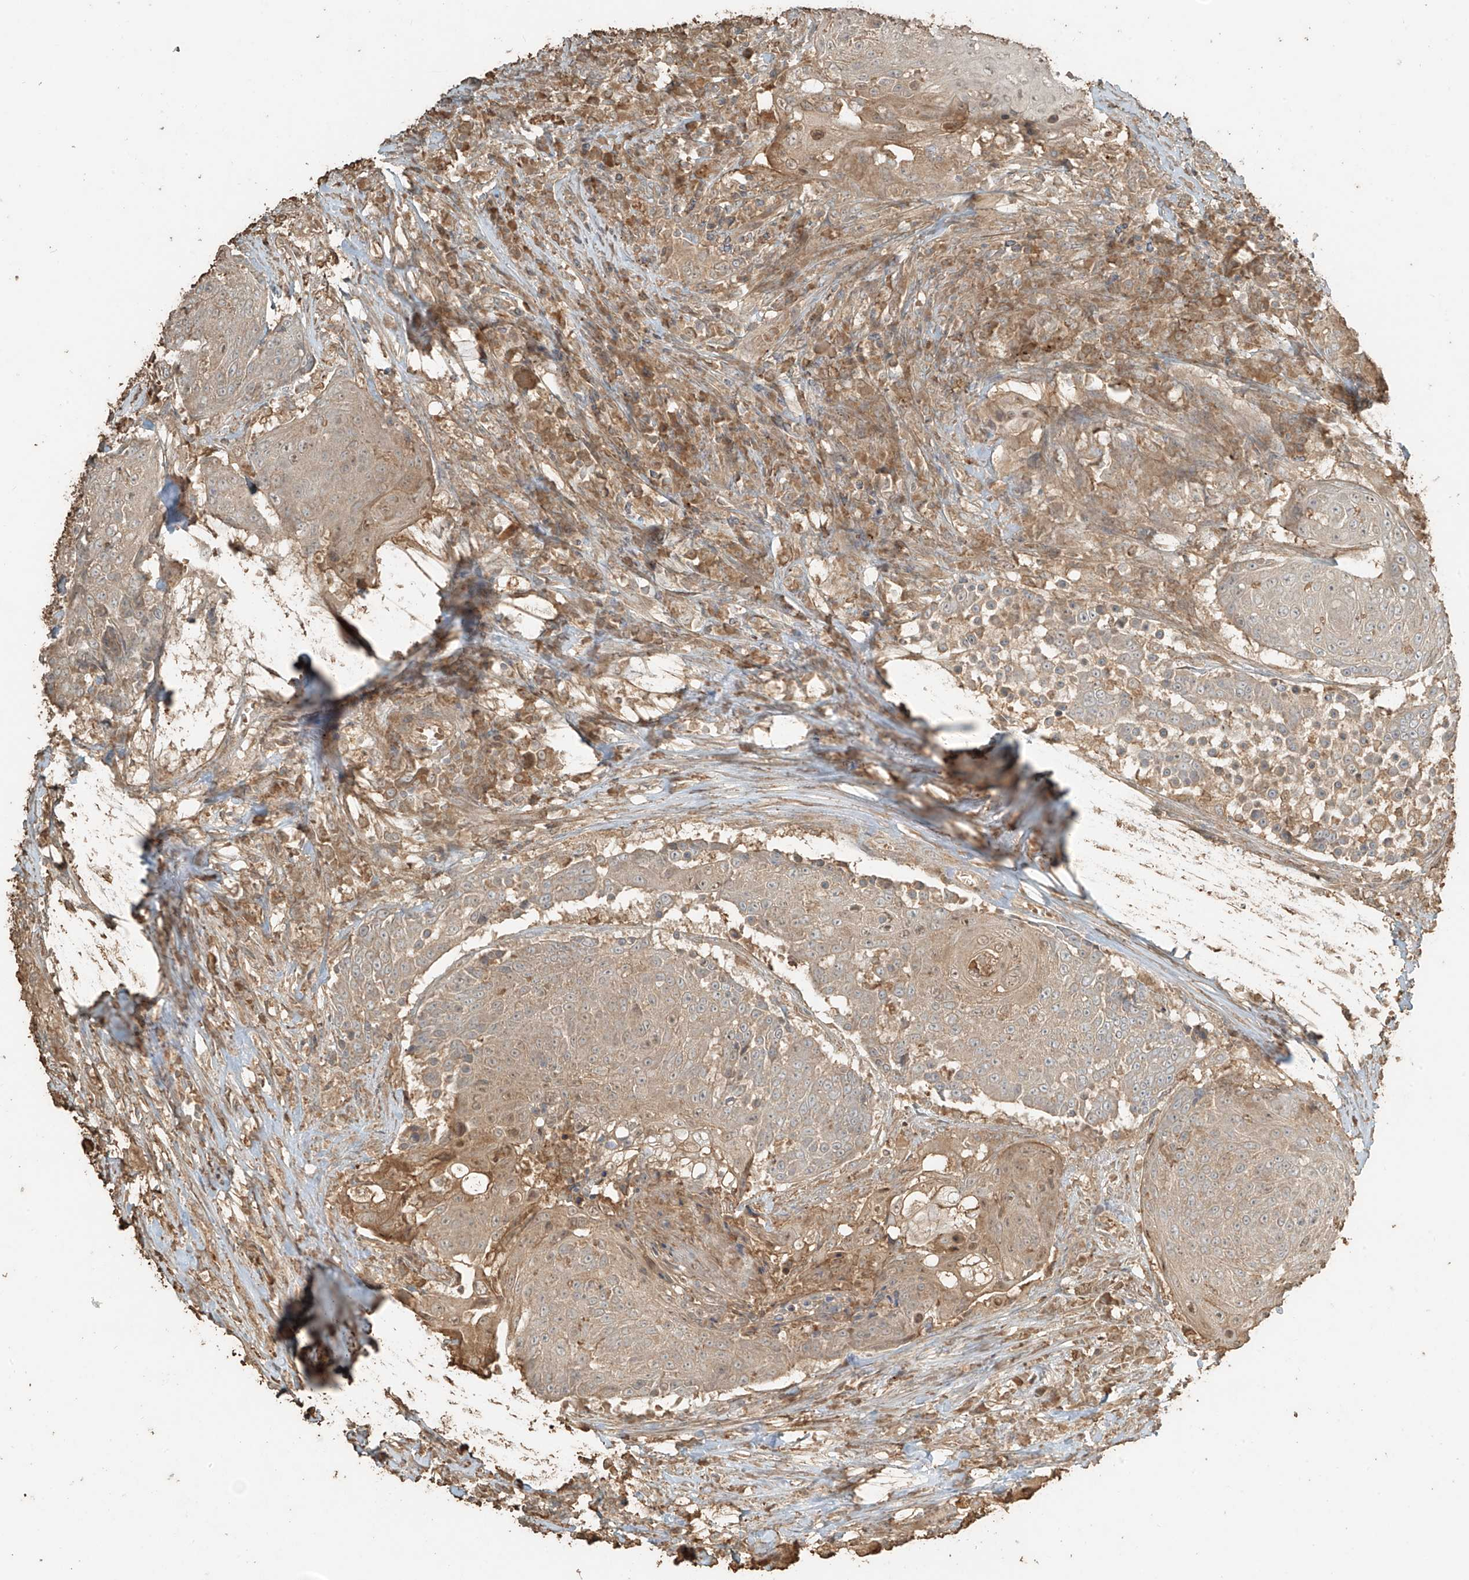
{"staining": {"intensity": "weak", "quantity": ">75%", "location": "cytoplasmic/membranous"}, "tissue": "urothelial cancer", "cell_type": "Tumor cells", "image_type": "cancer", "snomed": [{"axis": "morphology", "description": "Urothelial carcinoma, High grade"}, {"axis": "topography", "description": "Urinary bladder"}], "caption": "This micrograph displays IHC staining of urothelial cancer, with low weak cytoplasmic/membranous positivity in approximately >75% of tumor cells.", "gene": "RFTN2", "patient": {"sex": "female", "age": 63}}